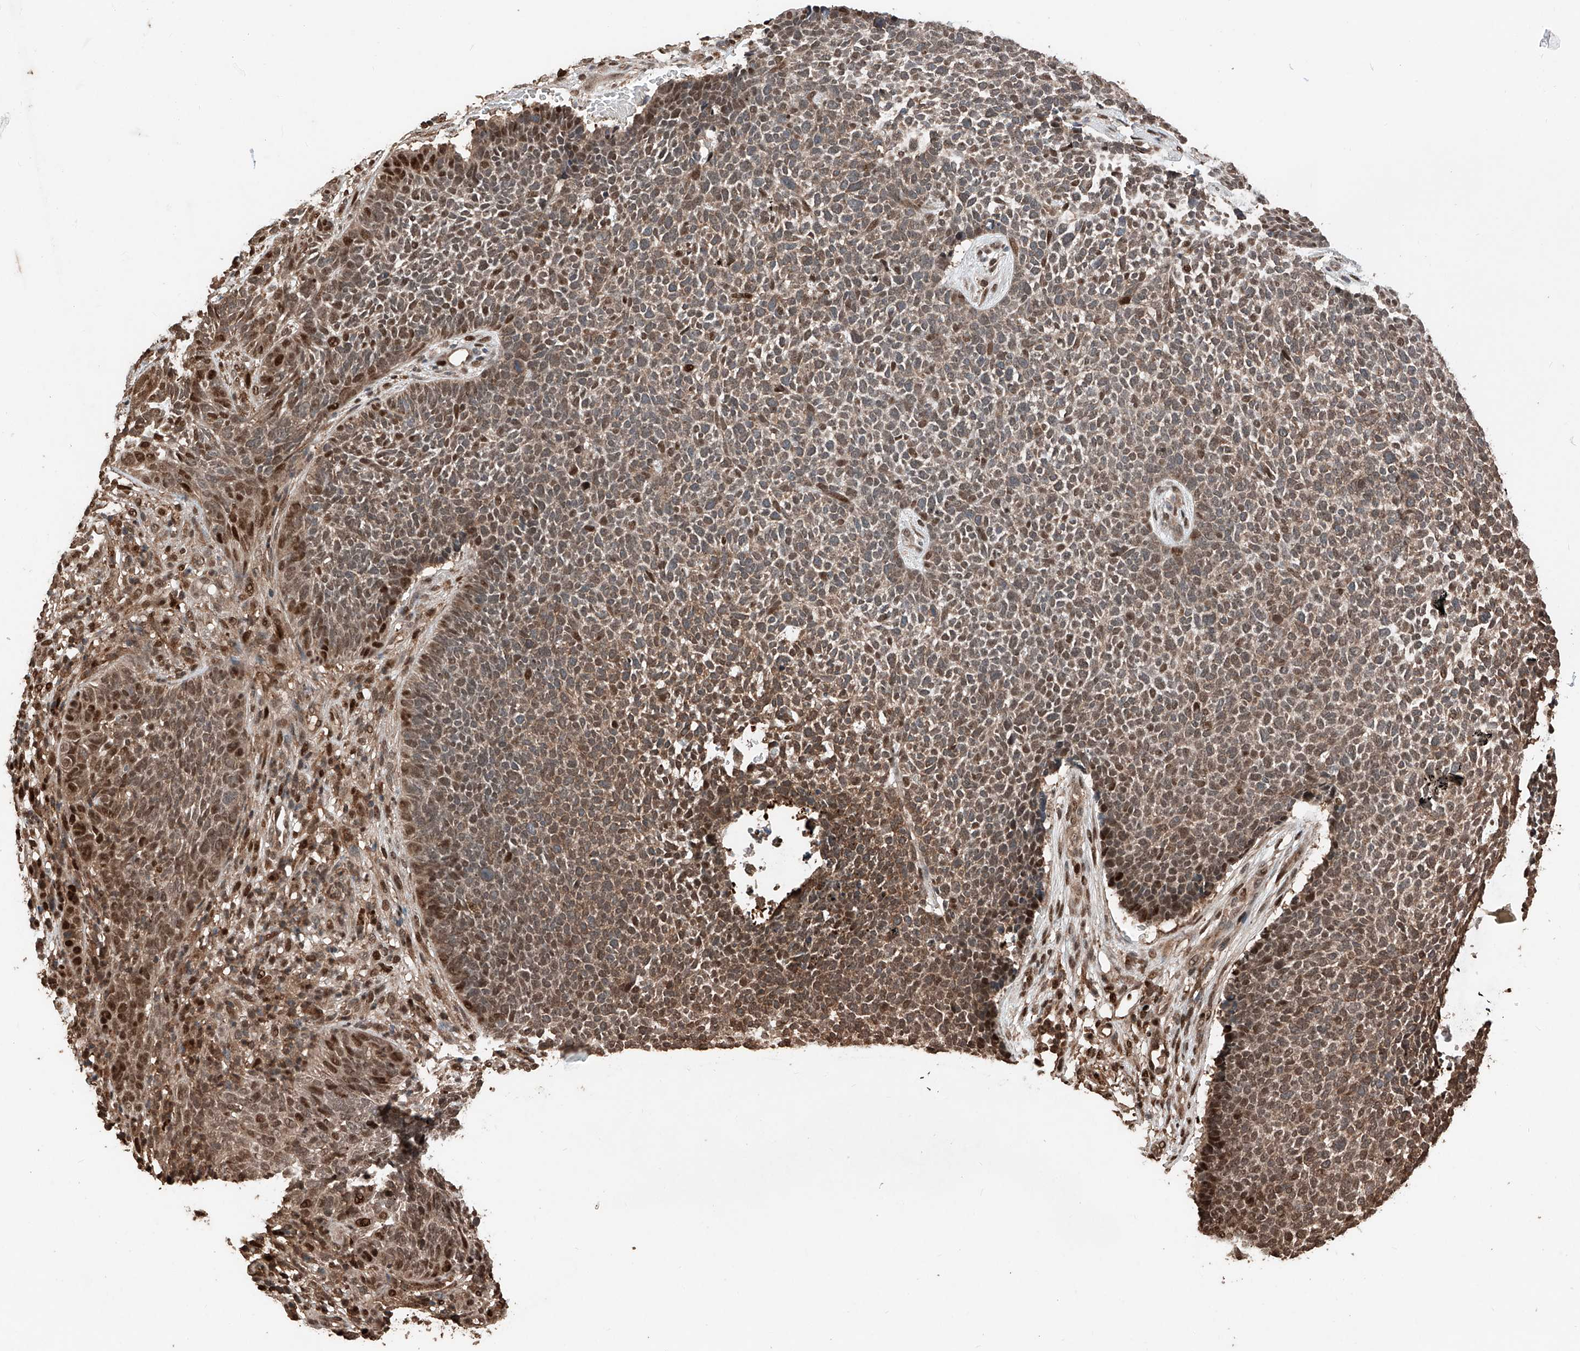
{"staining": {"intensity": "moderate", "quantity": ">75%", "location": "cytoplasmic/membranous,nuclear"}, "tissue": "skin cancer", "cell_type": "Tumor cells", "image_type": "cancer", "snomed": [{"axis": "morphology", "description": "Basal cell carcinoma"}, {"axis": "topography", "description": "Skin"}], "caption": "Immunohistochemistry micrograph of neoplastic tissue: skin basal cell carcinoma stained using immunohistochemistry exhibits medium levels of moderate protein expression localized specifically in the cytoplasmic/membranous and nuclear of tumor cells, appearing as a cytoplasmic/membranous and nuclear brown color.", "gene": "RMND1", "patient": {"sex": "female", "age": 84}}